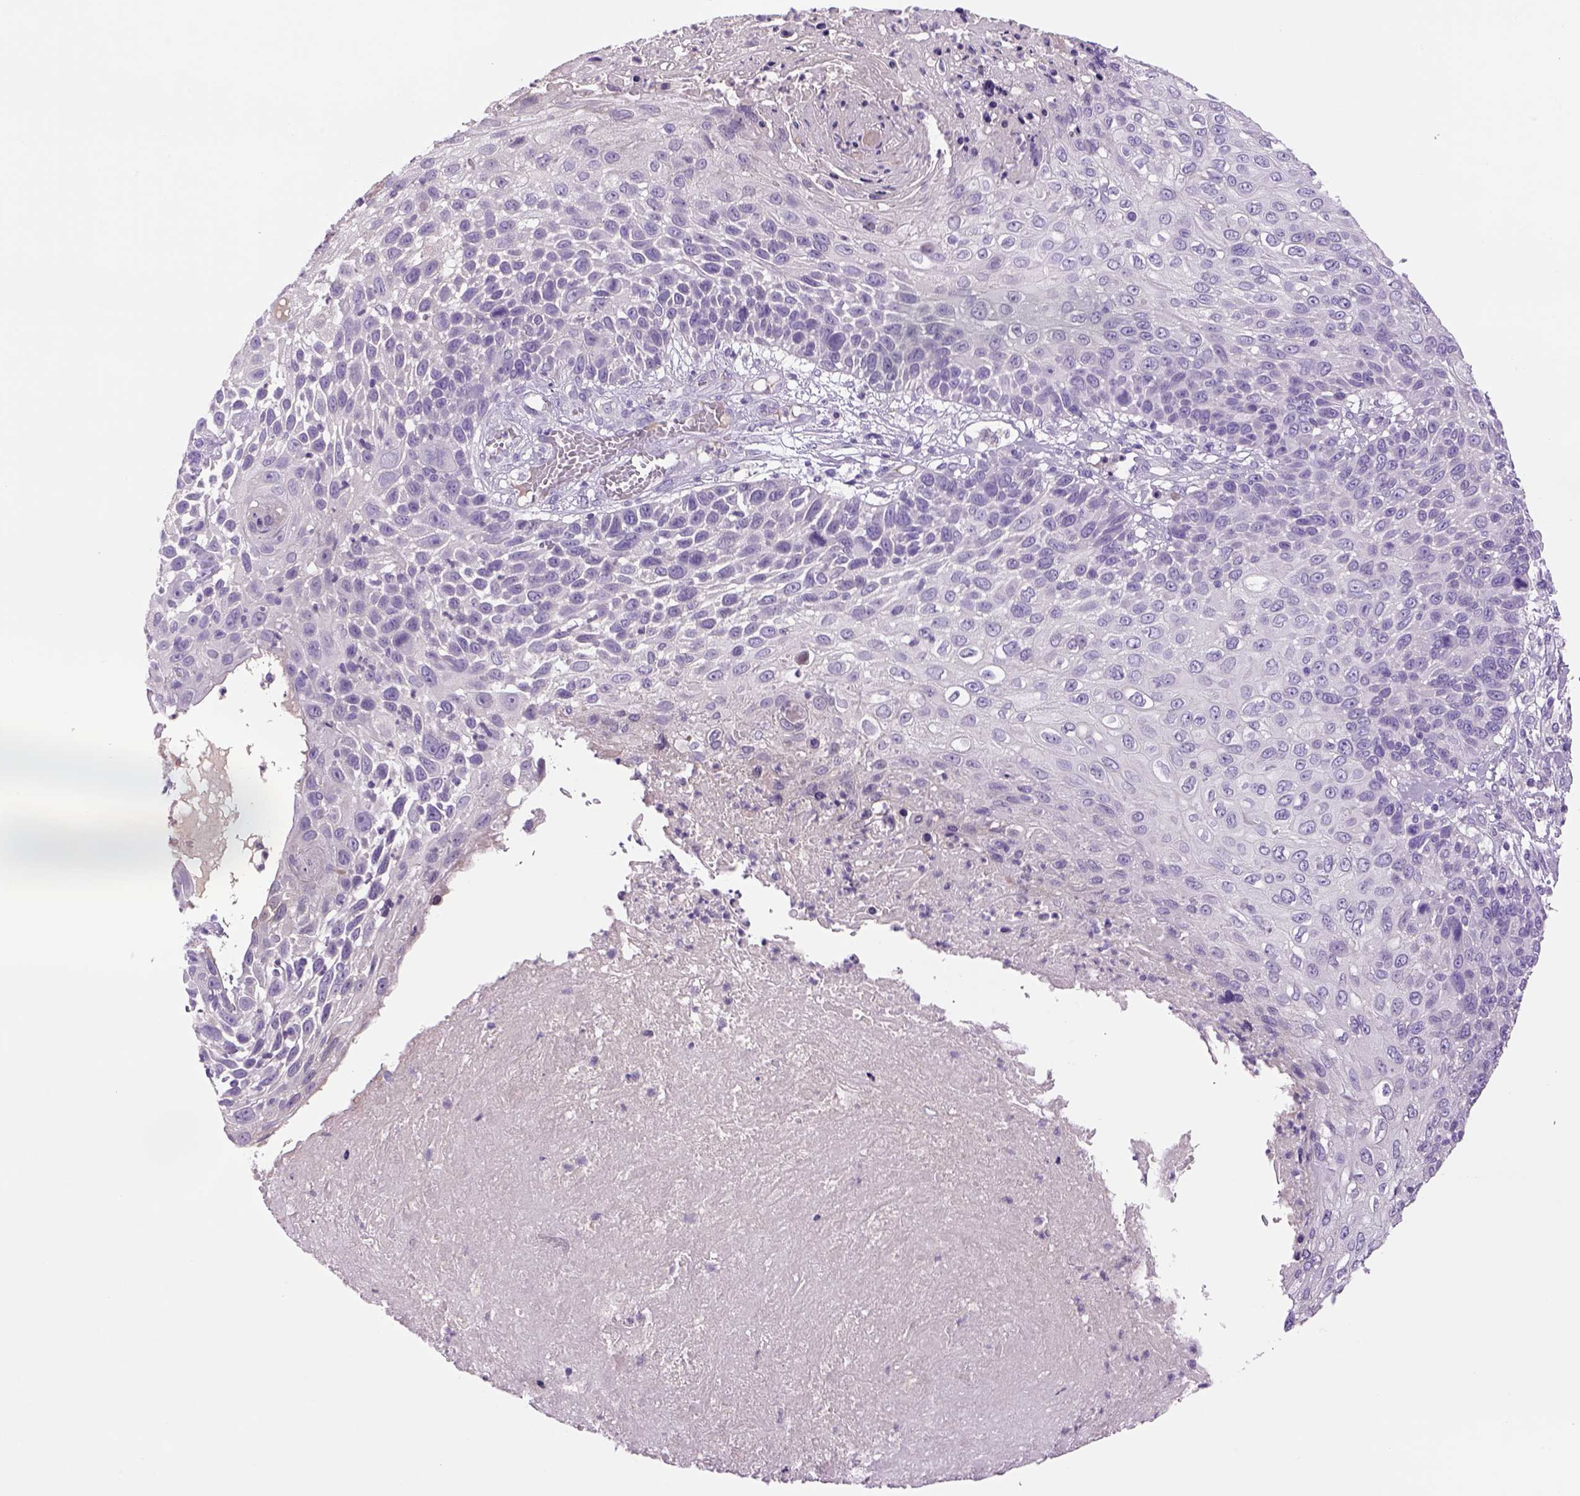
{"staining": {"intensity": "negative", "quantity": "none", "location": "none"}, "tissue": "skin cancer", "cell_type": "Tumor cells", "image_type": "cancer", "snomed": [{"axis": "morphology", "description": "Squamous cell carcinoma, NOS"}, {"axis": "topography", "description": "Skin"}], "caption": "An immunohistochemistry micrograph of squamous cell carcinoma (skin) is shown. There is no staining in tumor cells of squamous cell carcinoma (skin).", "gene": "DBH", "patient": {"sex": "male", "age": 92}}